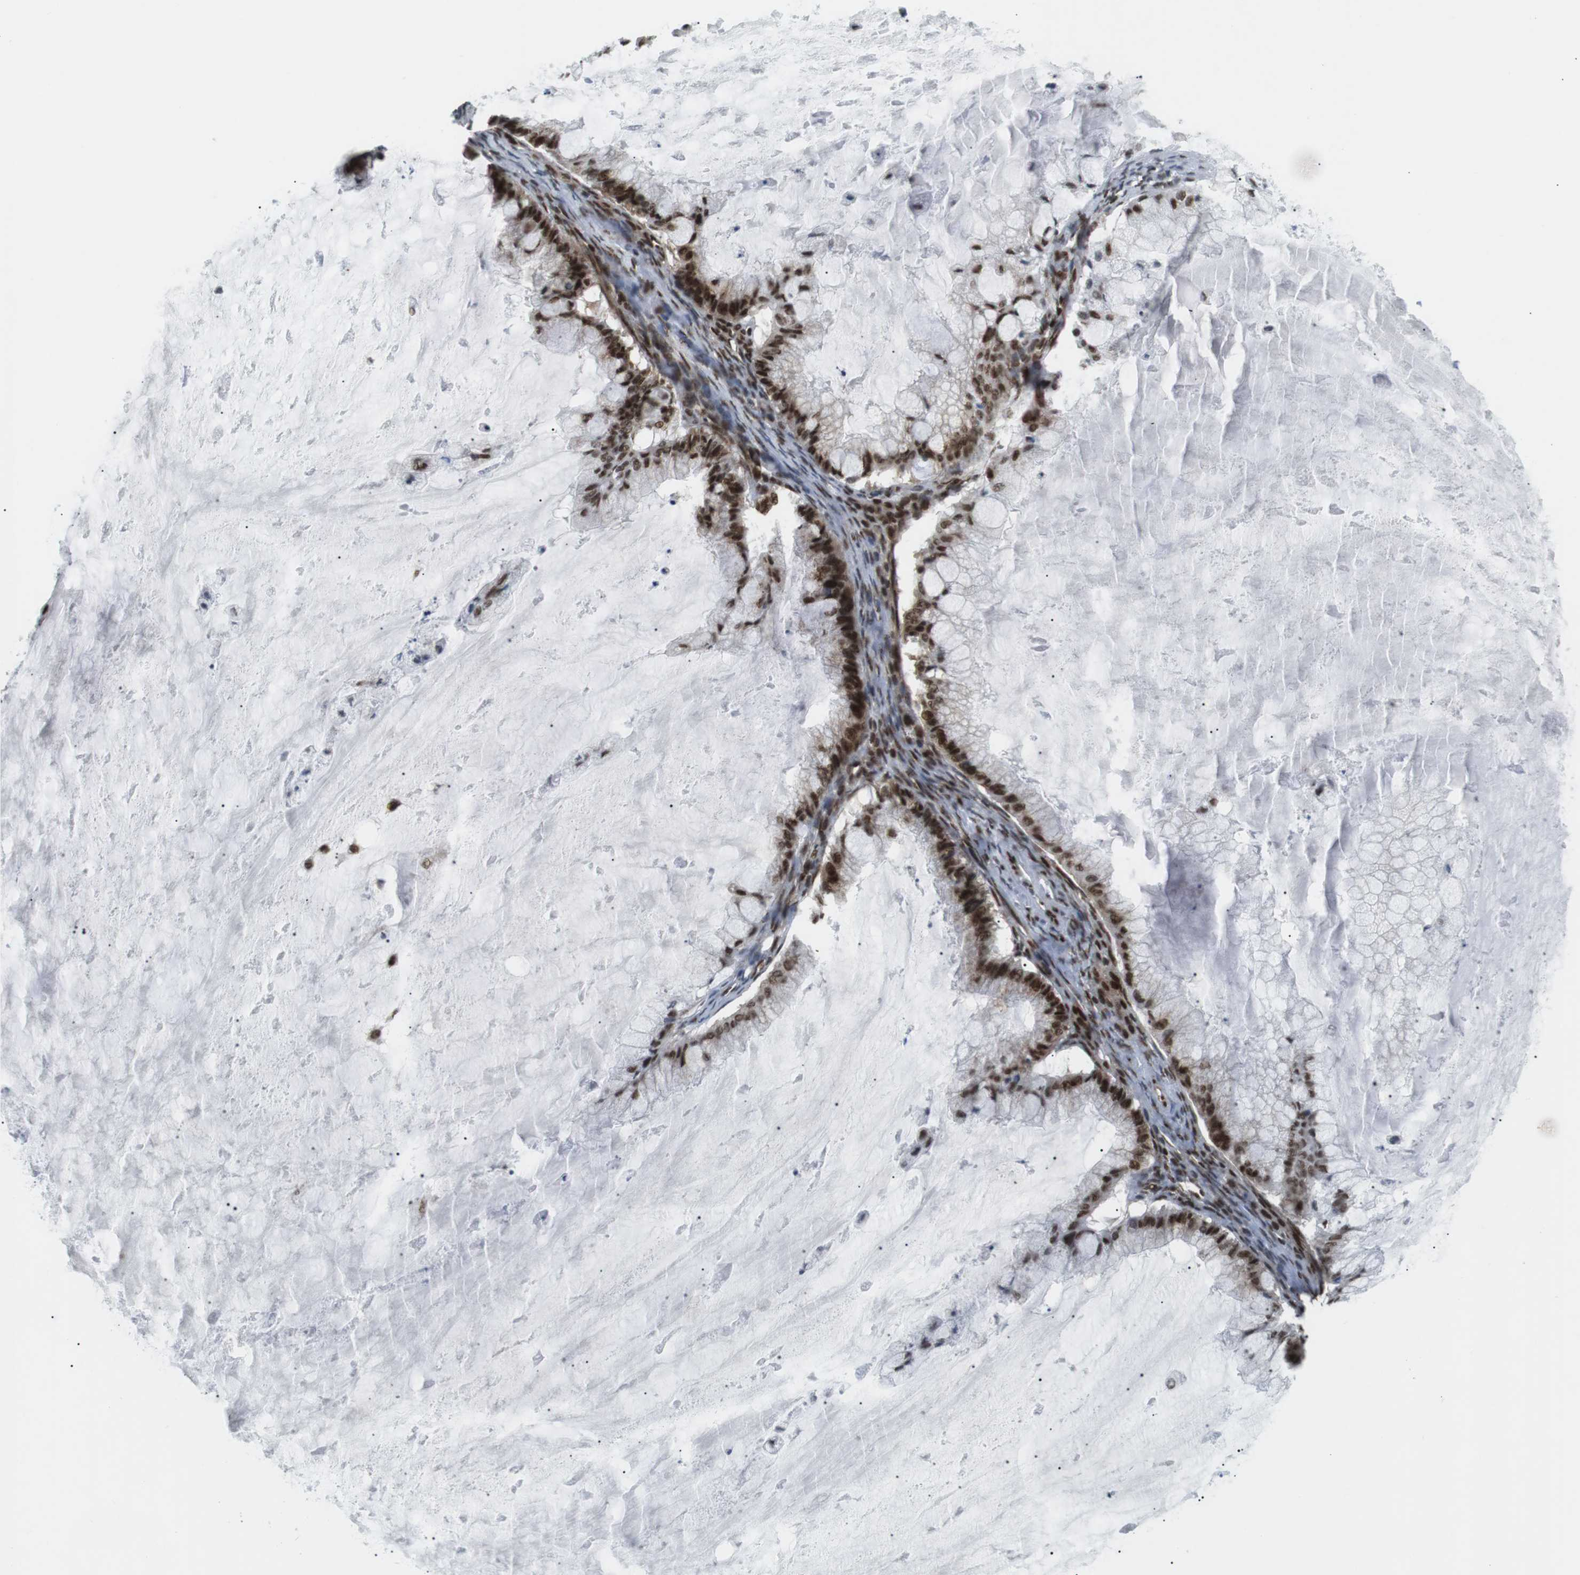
{"staining": {"intensity": "strong", "quantity": ">75%", "location": "nuclear"}, "tissue": "ovarian cancer", "cell_type": "Tumor cells", "image_type": "cancer", "snomed": [{"axis": "morphology", "description": "Cystadenocarcinoma, mucinous, NOS"}, {"axis": "topography", "description": "Ovary"}], "caption": "IHC (DAB (3,3'-diaminobenzidine)) staining of human ovarian mucinous cystadenocarcinoma exhibits strong nuclear protein staining in about >75% of tumor cells.", "gene": "CDC27", "patient": {"sex": "female", "age": 57}}